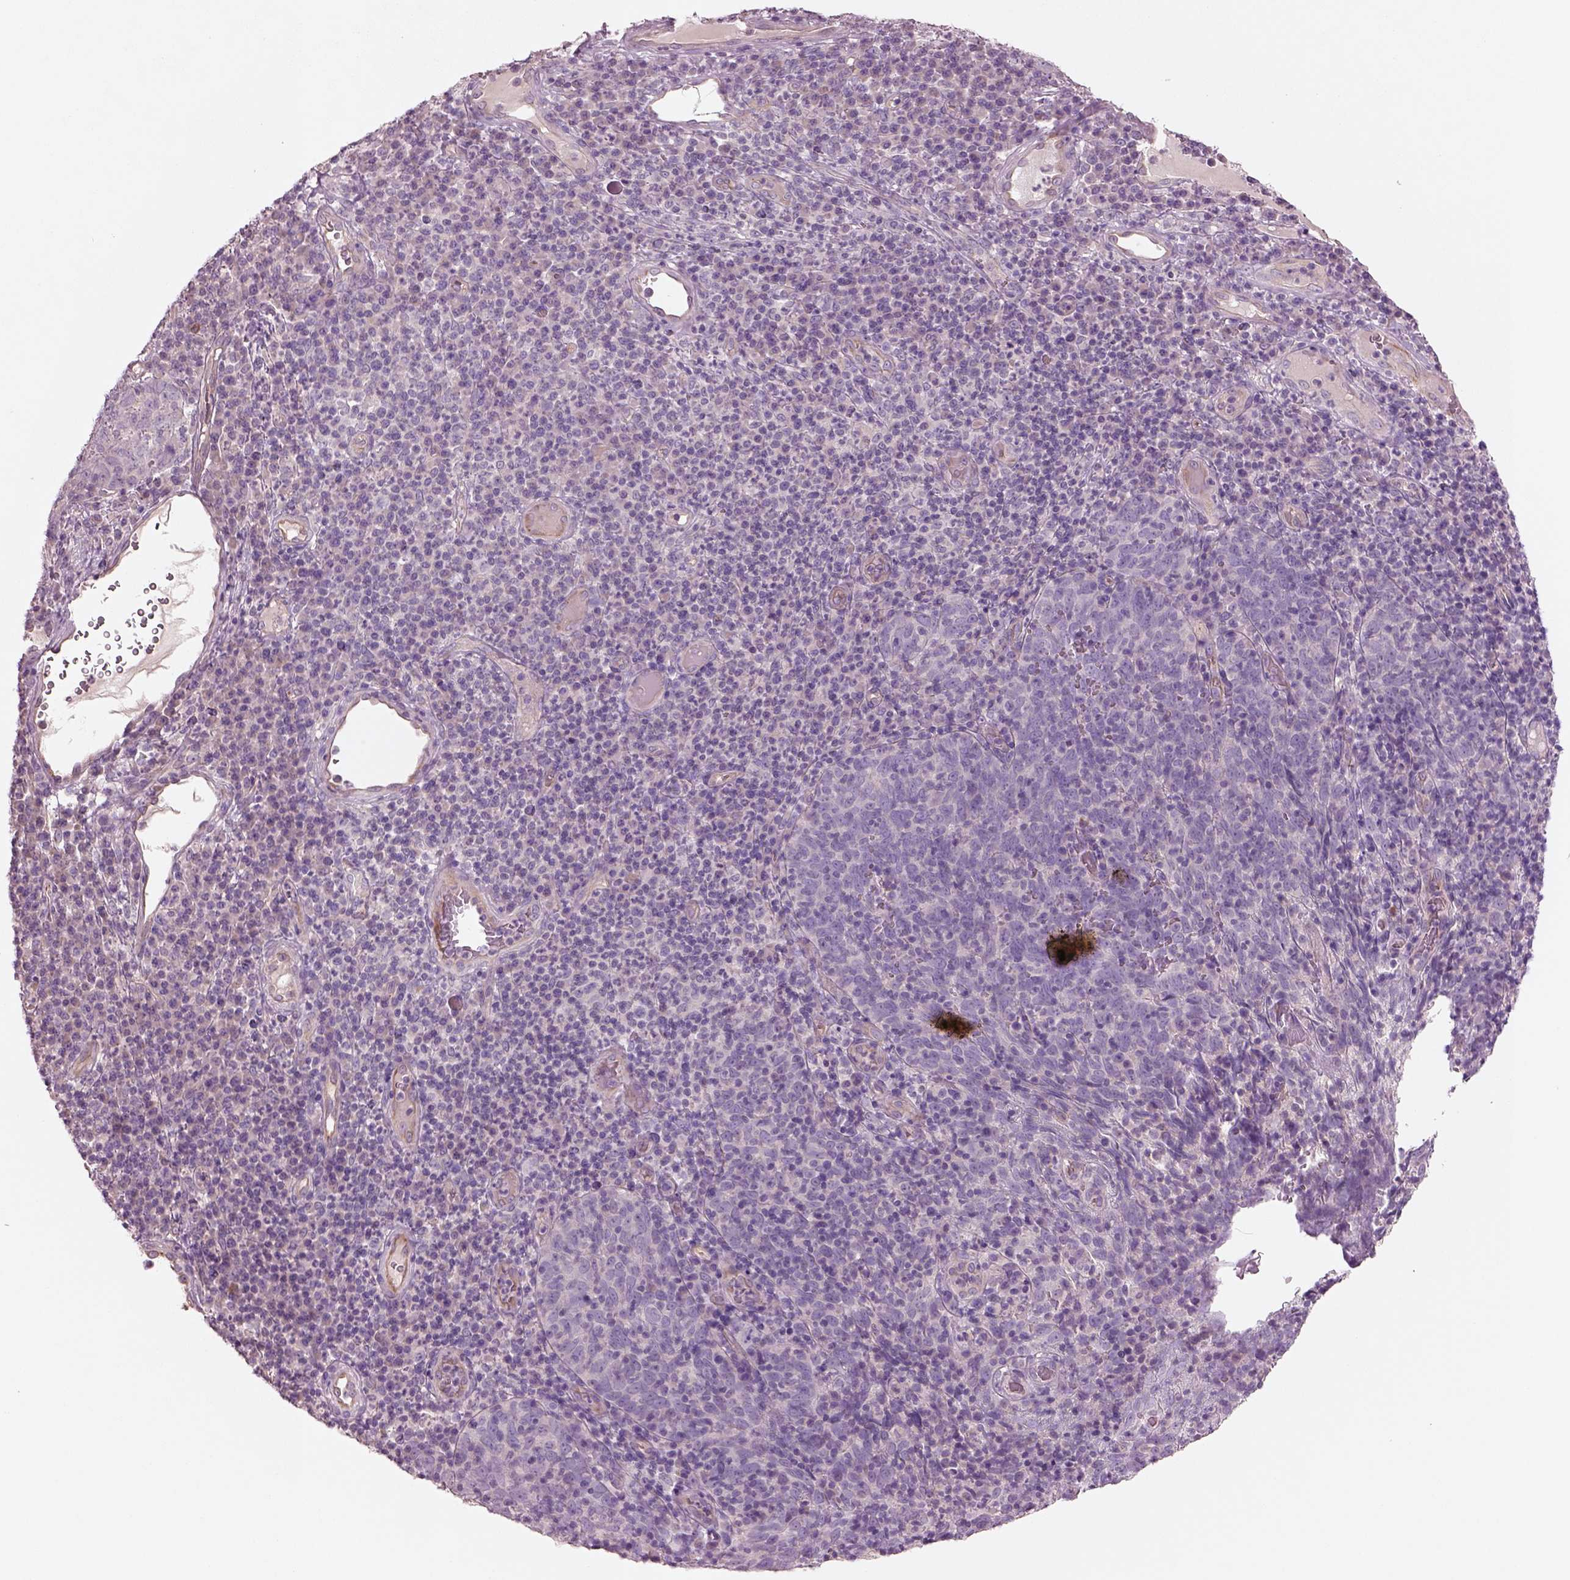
{"staining": {"intensity": "negative", "quantity": "none", "location": "none"}, "tissue": "skin cancer", "cell_type": "Tumor cells", "image_type": "cancer", "snomed": [{"axis": "morphology", "description": "Squamous cell carcinoma, NOS"}, {"axis": "topography", "description": "Skin"}, {"axis": "topography", "description": "Anal"}], "caption": "This is an immunohistochemistry (IHC) histopathology image of human skin cancer. There is no expression in tumor cells.", "gene": "DUOXA2", "patient": {"sex": "female", "age": 51}}